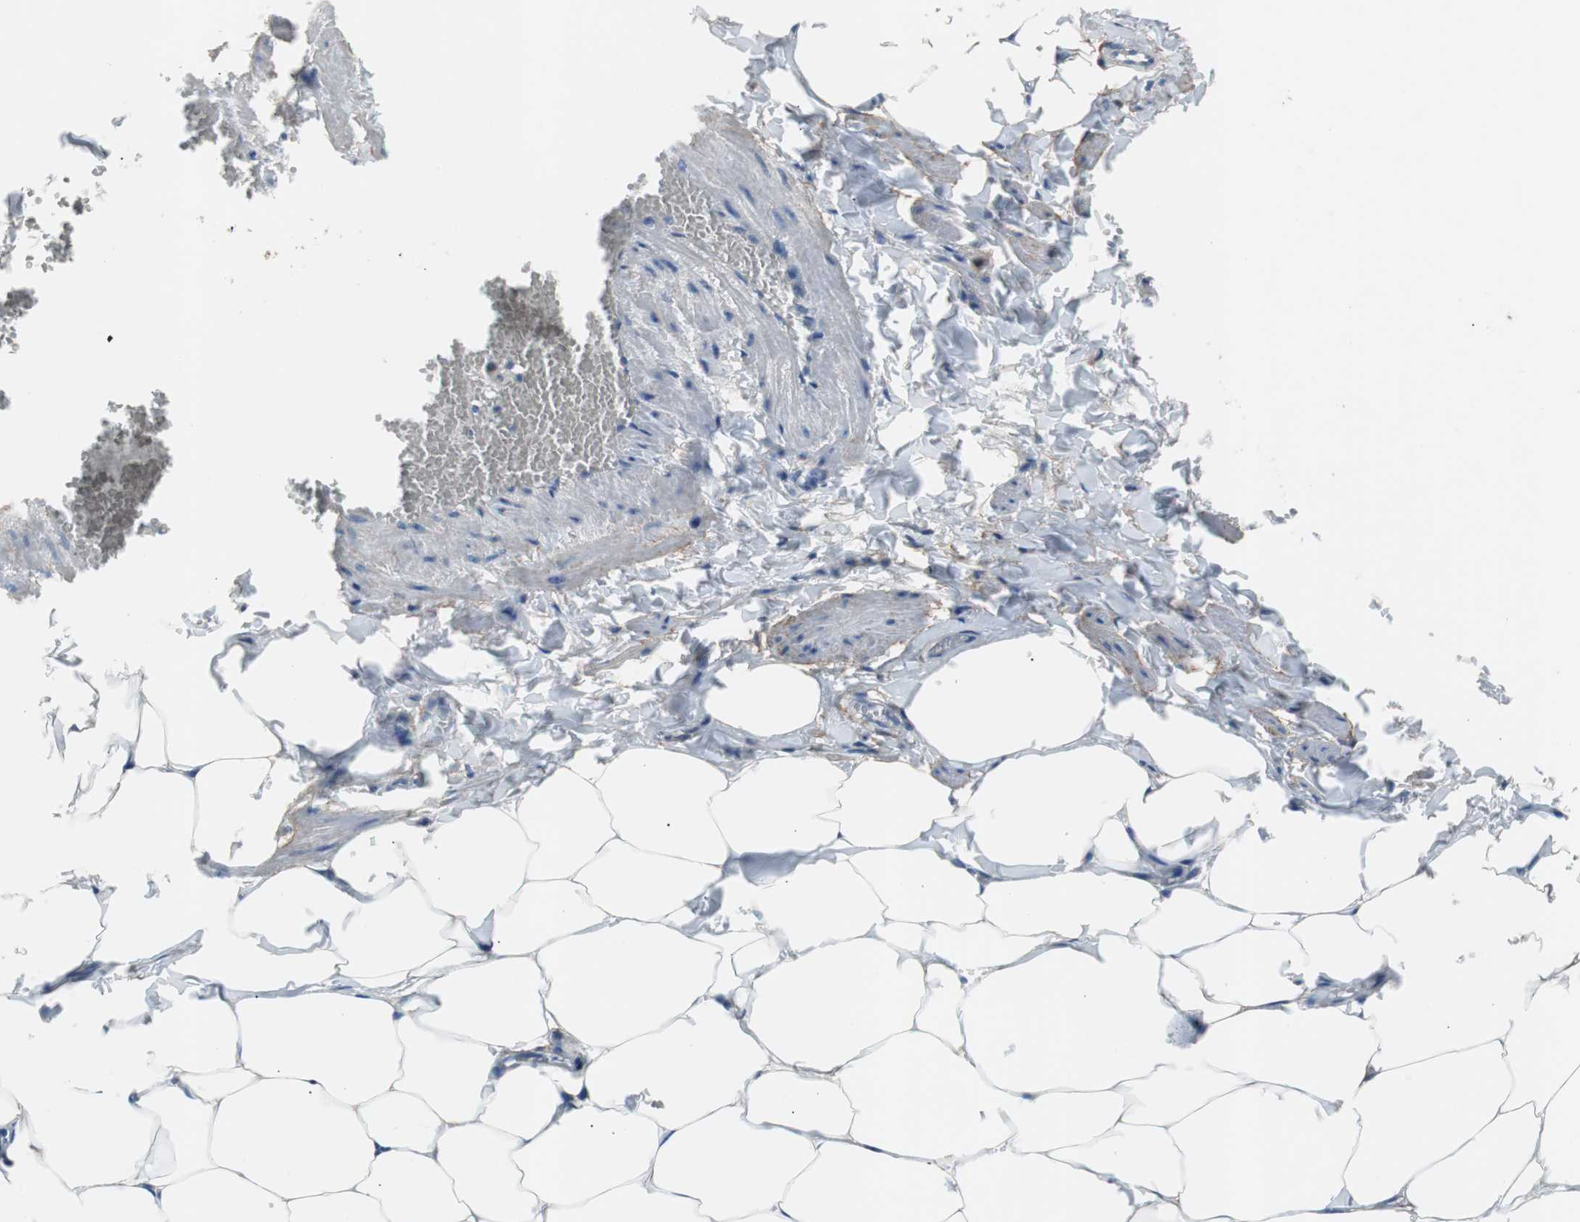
{"staining": {"intensity": "moderate", "quantity": ">75%", "location": "cytoplasmic/membranous"}, "tissue": "adipose tissue", "cell_type": "Adipocytes", "image_type": "normal", "snomed": [{"axis": "morphology", "description": "Normal tissue, NOS"}, {"axis": "topography", "description": "Vascular tissue"}], "caption": "DAB (3,3'-diaminobenzidine) immunohistochemical staining of benign adipose tissue exhibits moderate cytoplasmic/membranous protein expression in approximately >75% of adipocytes. (DAB (3,3'-diaminobenzidine) IHC with brightfield microscopy, high magnification).", "gene": "CD81", "patient": {"sex": "male", "age": 41}}